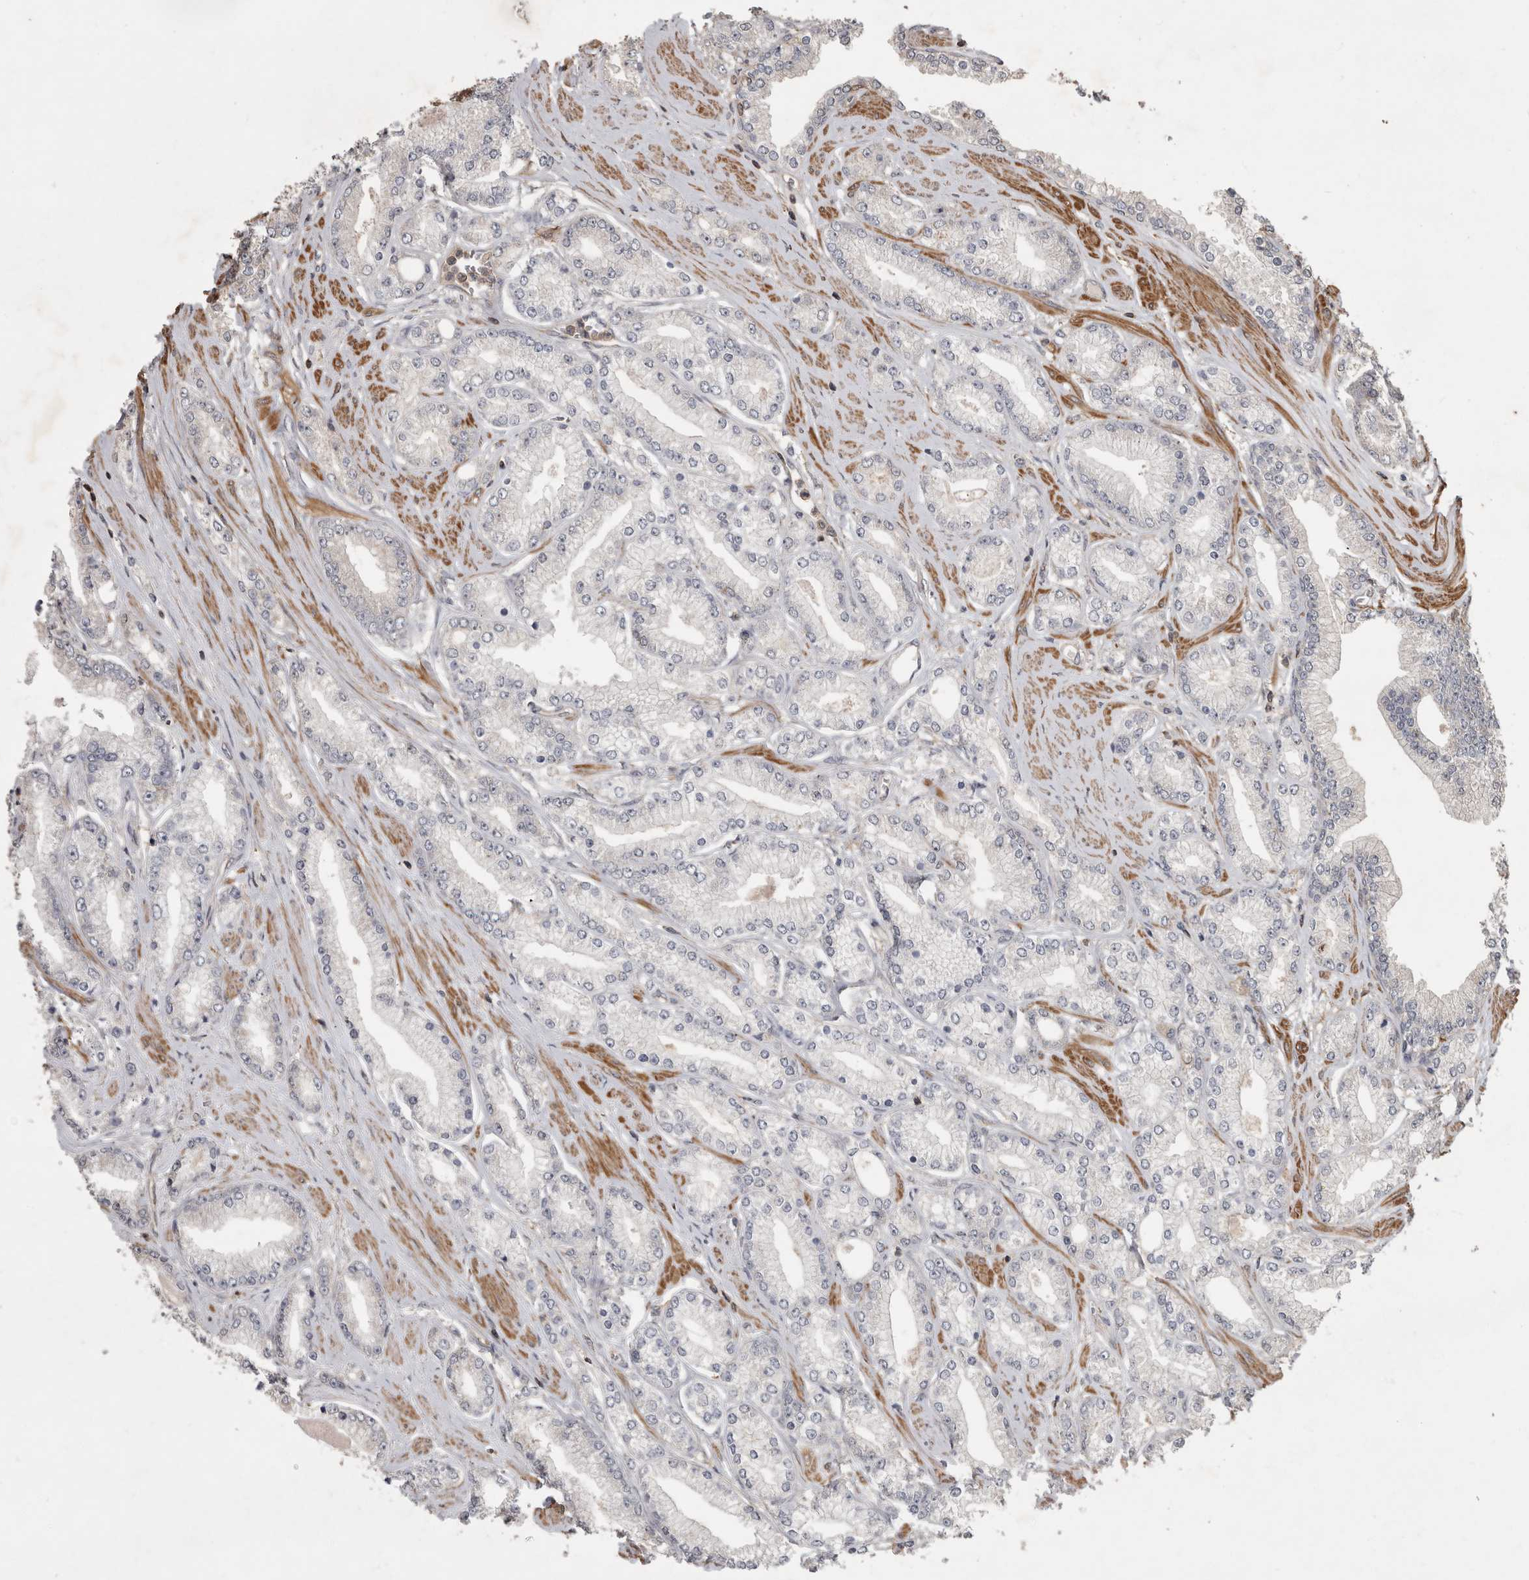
{"staining": {"intensity": "negative", "quantity": "none", "location": "none"}, "tissue": "prostate cancer", "cell_type": "Tumor cells", "image_type": "cancer", "snomed": [{"axis": "morphology", "description": "Adenocarcinoma, Low grade"}, {"axis": "topography", "description": "Prostate"}], "caption": "Immunohistochemistry image of human prostate cancer stained for a protein (brown), which shows no positivity in tumor cells.", "gene": "SPATA48", "patient": {"sex": "male", "age": 62}}